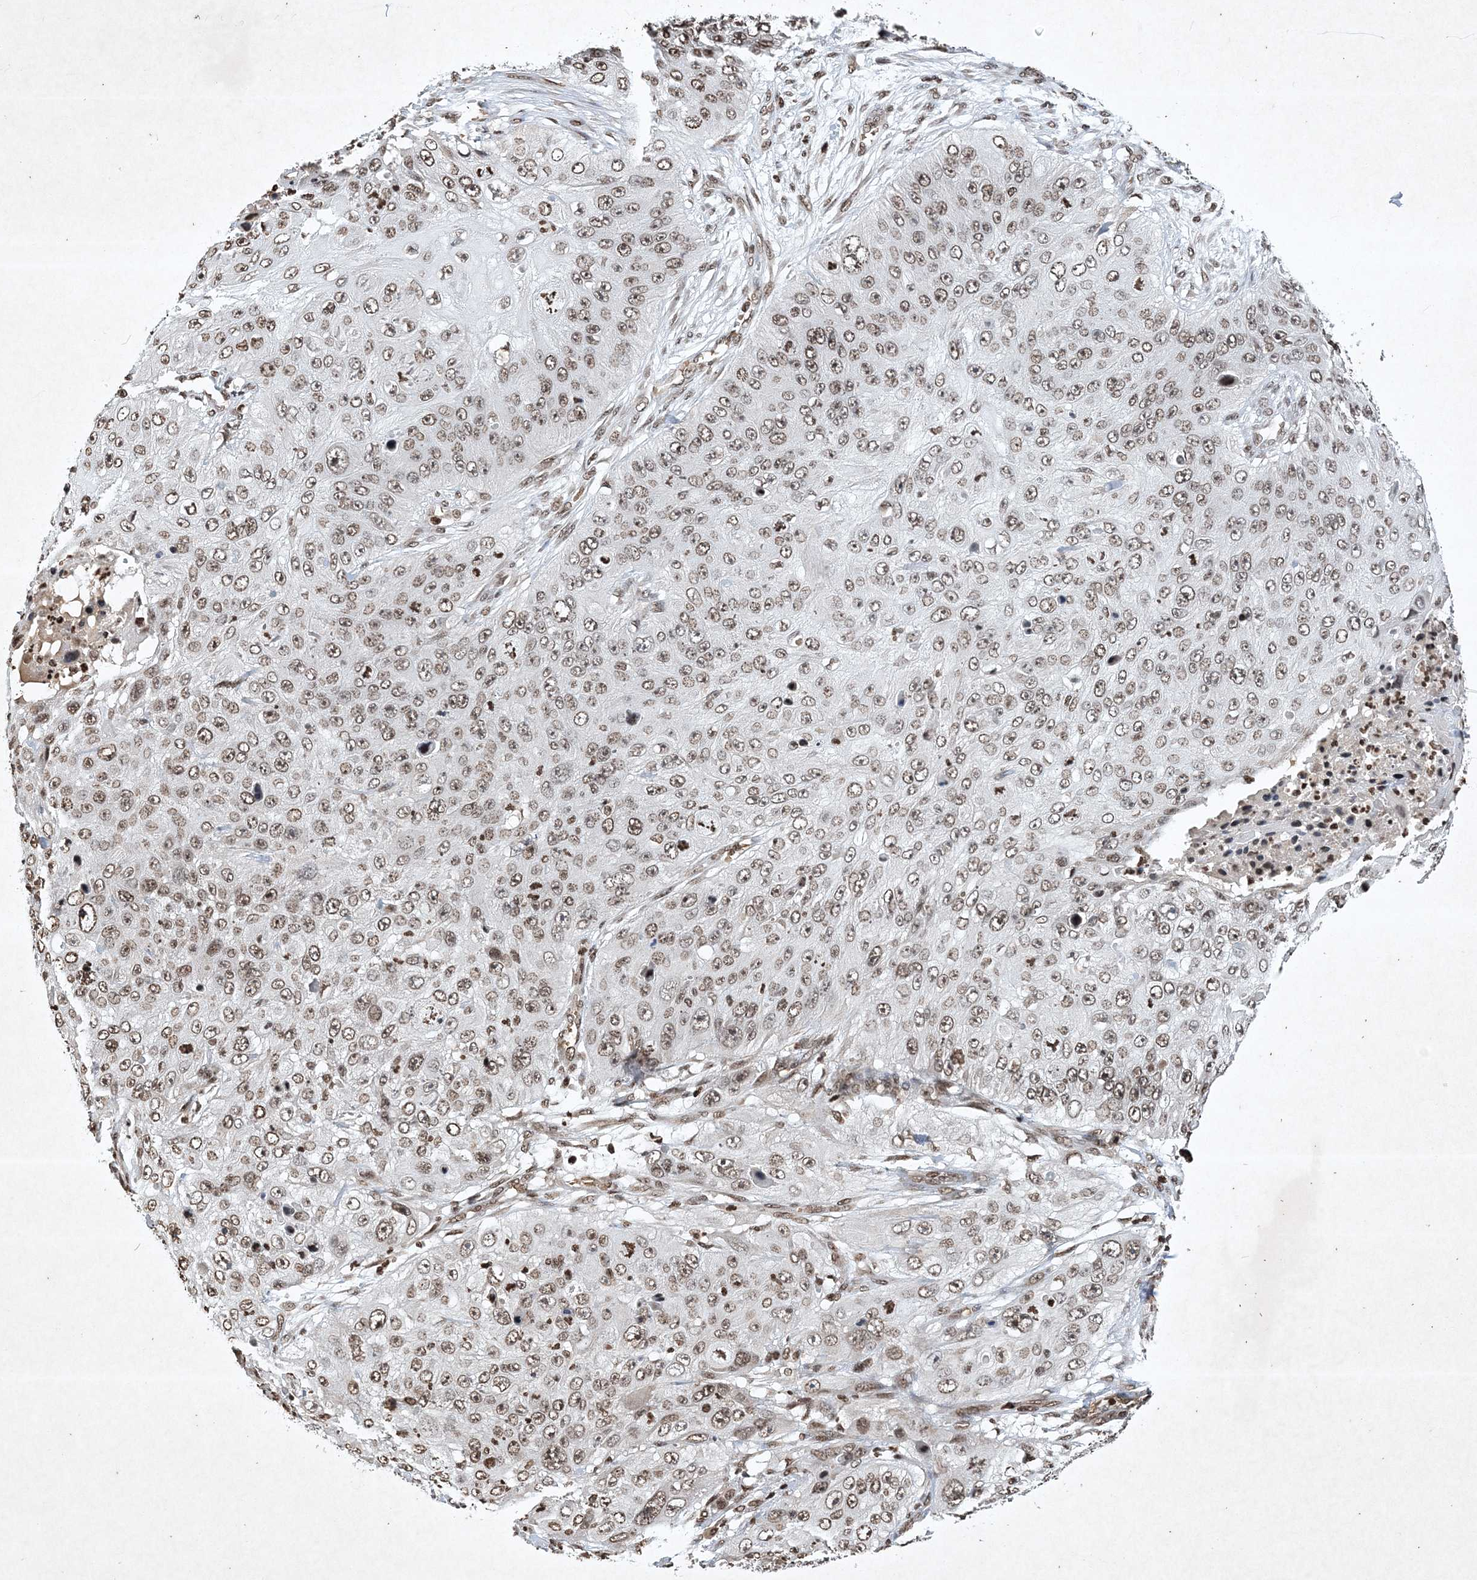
{"staining": {"intensity": "weak", "quantity": ">75%", "location": "nuclear"}, "tissue": "skin cancer", "cell_type": "Tumor cells", "image_type": "cancer", "snomed": [{"axis": "morphology", "description": "Squamous cell carcinoma, NOS"}, {"axis": "topography", "description": "Skin"}], "caption": "This is an image of immunohistochemistry (IHC) staining of squamous cell carcinoma (skin), which shows weak expression in the nuclear of tumor cells.", "gene": "NEDD9", "patient": {"sex": "female", "age": 80}}